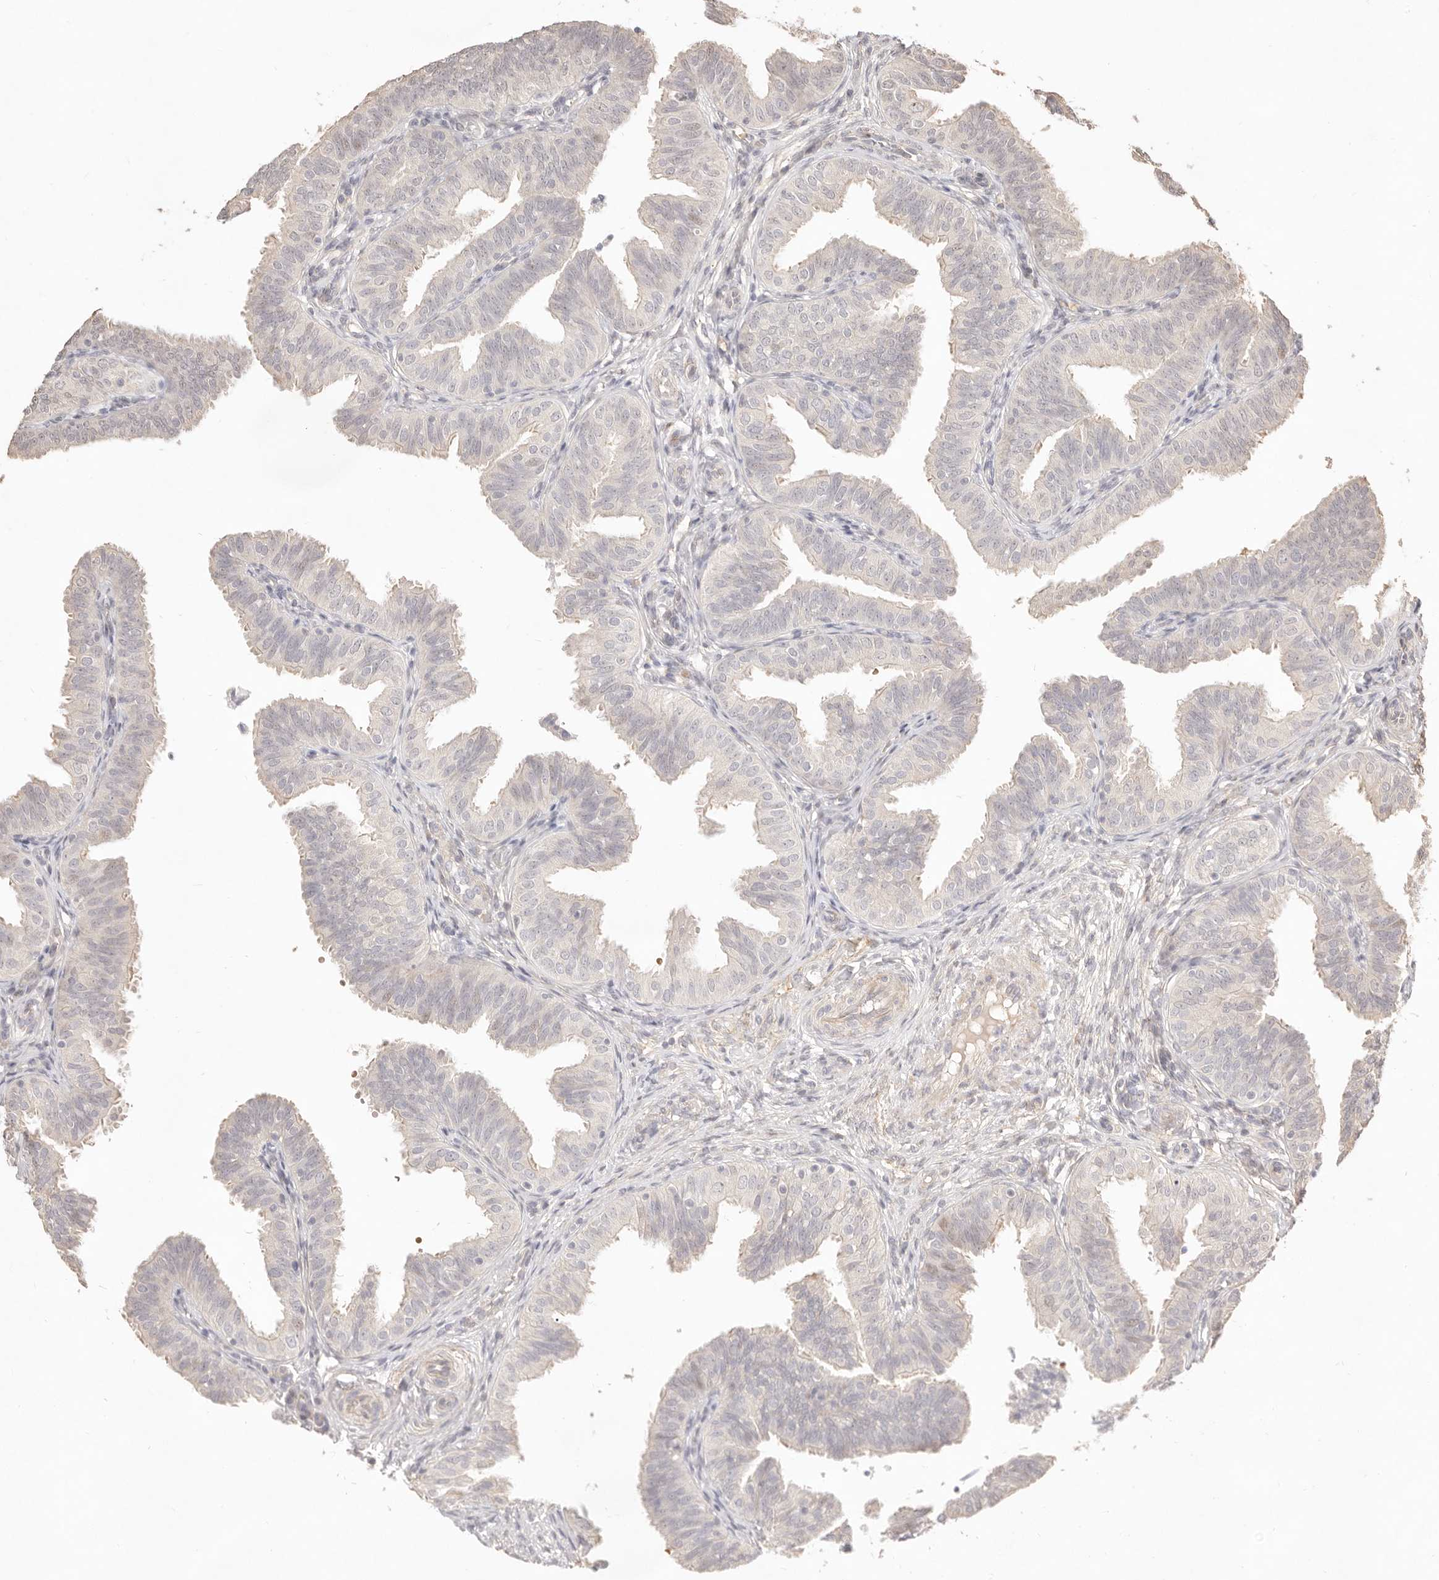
{"staining": {"intensity": "negative", "quantity": "none", "location": "none"}, "tissue": "fallopian tube", "cell_type": "Glandular cells", "image_type": "normal", "snomed": [{"axis": "morphology", "description": "Normal tissue, NOS"}, {"axis": "topography", "description": "Fallopian tube"}], "caption": "Immunohistochemical staining of normal human fallopian tube shows no significant positivity in glandular cells. (IHC, brightfield microscopy, high magnification).", "gene": "MEP1A", "patient": {"sex": "female", "age": 35}}